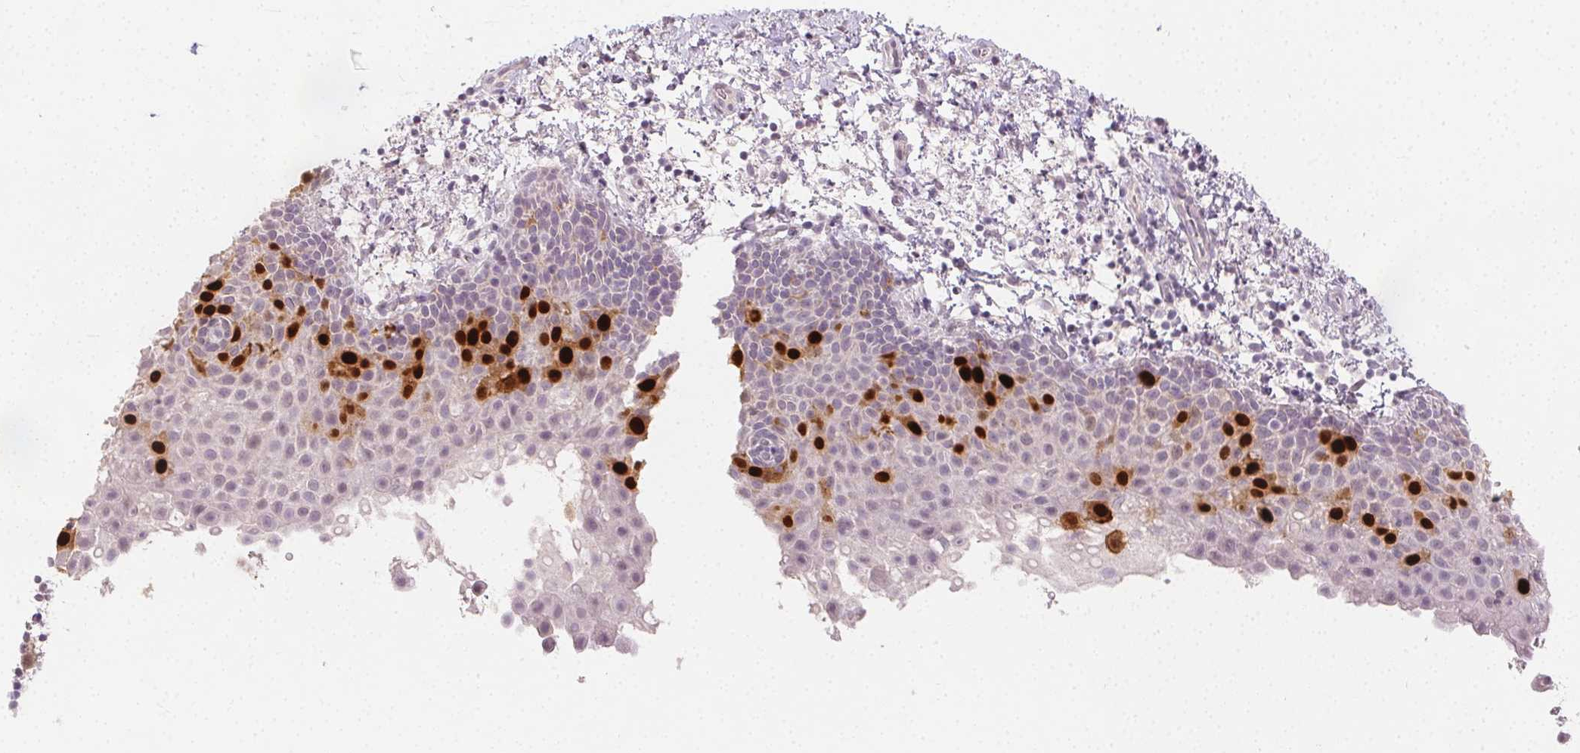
{"staining": {"intensity": "strong", "quantity": "<25%", "location": "nuclear"}, "tissue": "vagina", "cell_type": "Squamous epithelial cells", "image_type": "normal", "snomed": [{"axis": "morphology", "description": "Normal tissue, NOS"}, {"axis": "topography", "description": "Vagina"}], "caption": "This histopathology image shows immunohistochemistry staining of benign human vagina, with medium strong nuclear staining in about <25% of squamous epithelial cells.", "gene": "ANLN", "patient": {"sex": "female", "age": 61}}